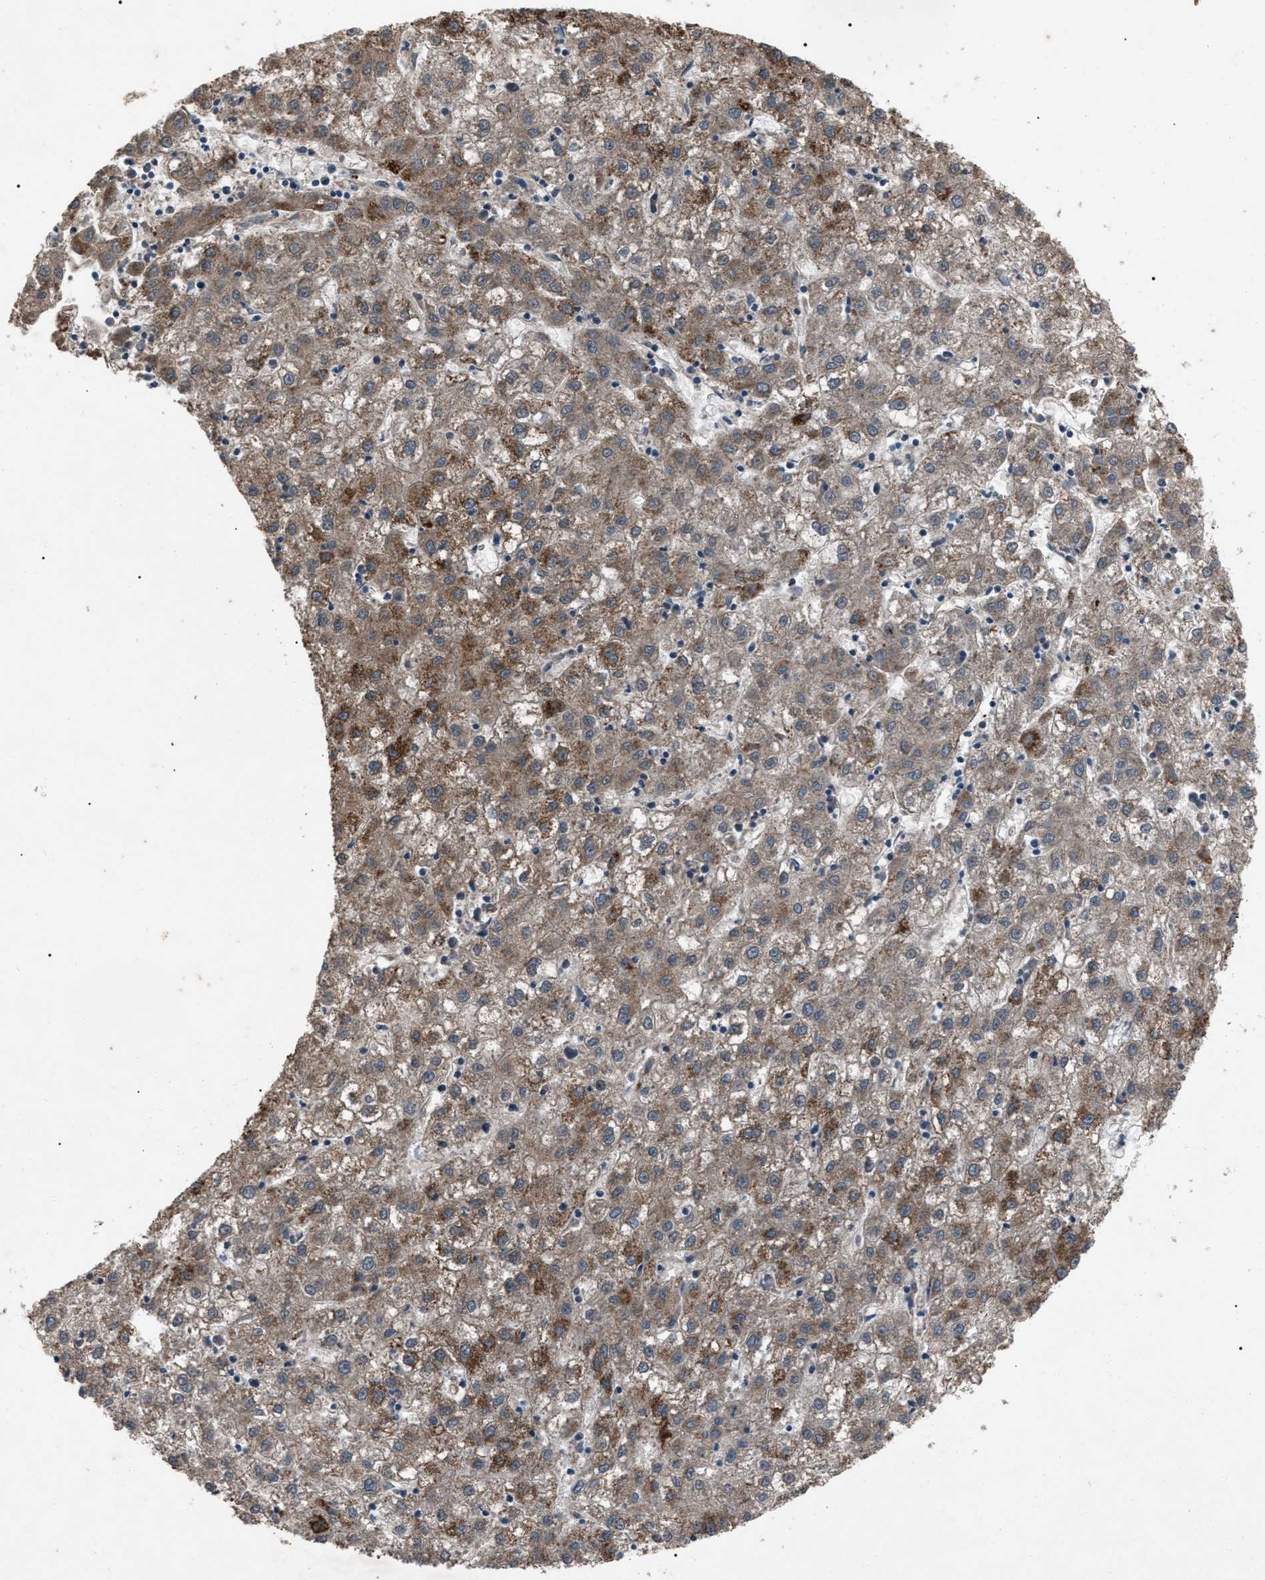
{"staining": {"intensity": "moderate", "quantity": ">75%", "location": "cytoplasmic/membranous"}, "tissue": "liver cancer", "cell_type": "Tumor cells", "image_type": "cancer", "snomed": [{"axis": "morphology", "description": "Carcinoma, Hepatocellular, NOS"}, {"axis": "topography", "description": "Liver"}], "caption": "Brown immunohistochemical staining in human liver cancer reveals moderate cytoplasmic/membranous staining in about >75% of tumor cells.", "gene": "ZFAND2A", "patient": {"sex": "male", "age": 72}}